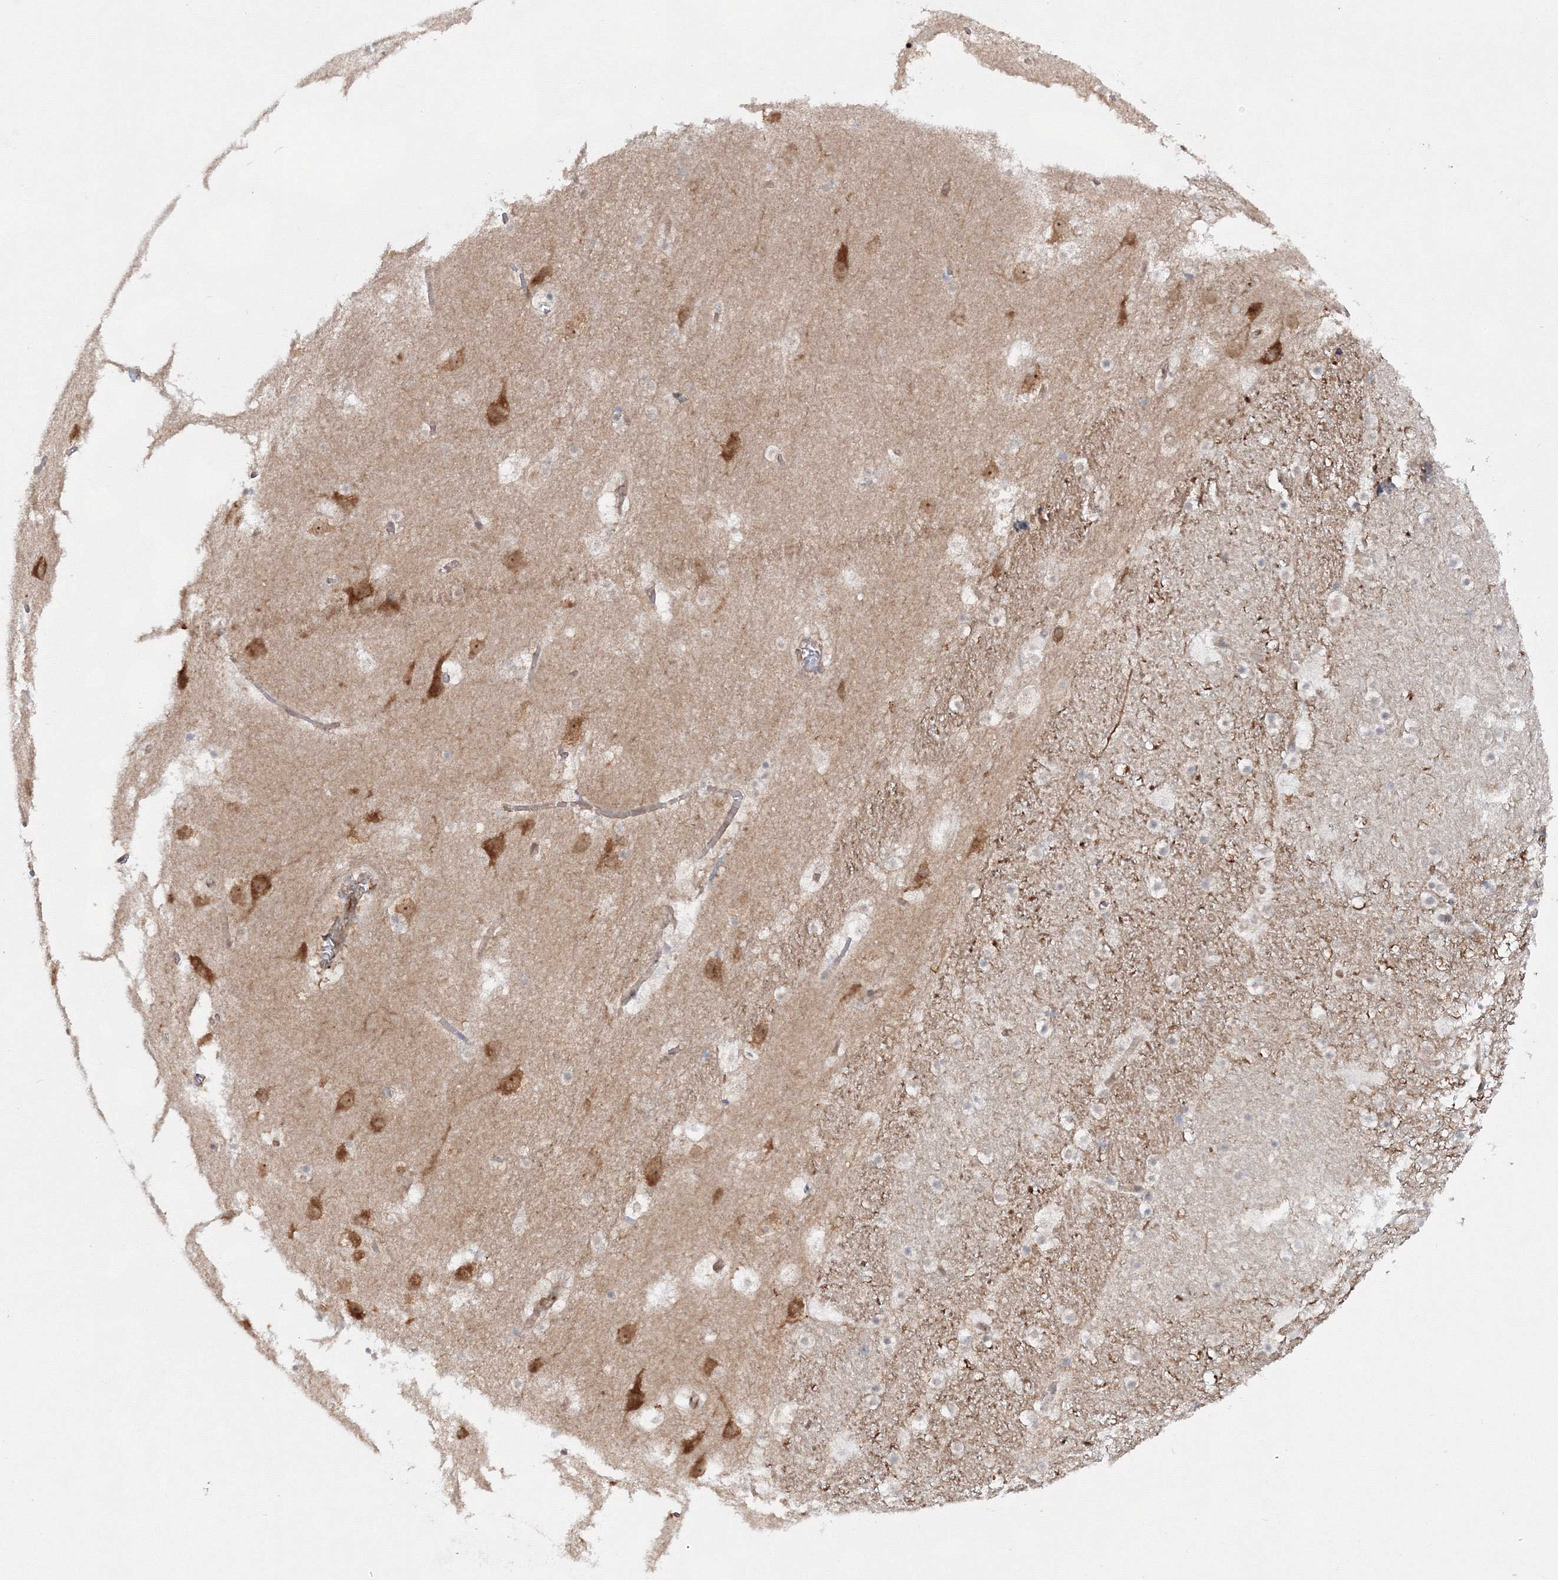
{"staining": {"intensity": "moderate", "quantity": "<25%", "location": "cytoplasmic/membranous"}, "tissue": "caudate", "cell_type": "Glial cells", "image_type": "normal", "snomed": [{"axis": "morphology", "description": "Normal tissue, NOS"}, {"axis": "topography", "description": "Lateral ventricle wall"}], "caption": "Immunohistochemistry (DAB) staining of unremarkable human caudate exhibits moderate cytoplasmic/membranous protein staining in approximately <25% of glial cells.", "gene": "HARS1", "patient": {"sex": "male", "age": 45}}